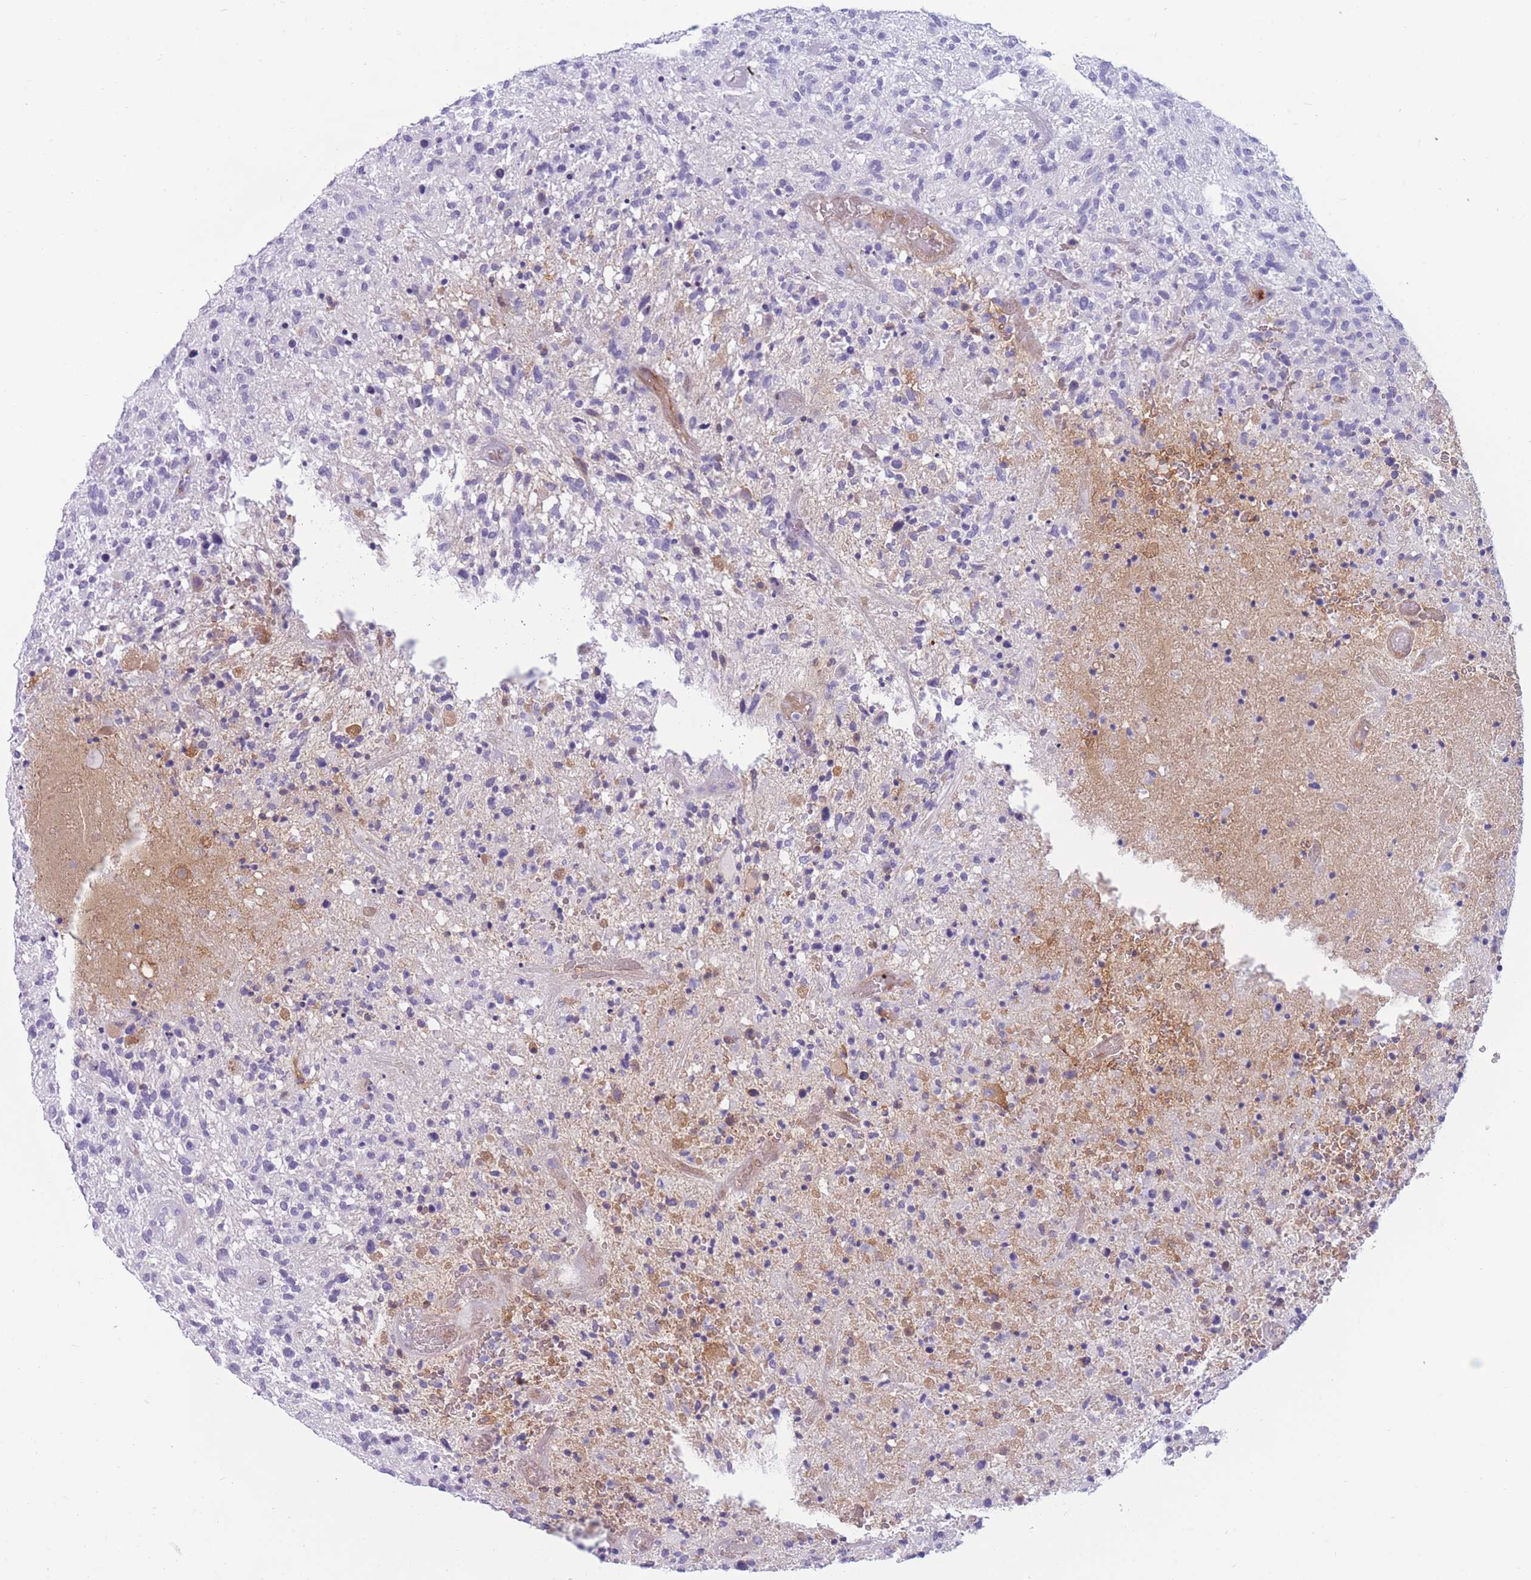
{"staining": {"intensity": "negative", "quantity": "none", "location": "none"}, "tissue": "glioma", "cell_type": "Tumor cells", "image_type": "cancer", "snomed": [{"axis": "morphology", "description": "Glioma, malignant, High grade"}, {"axis": "topography", "description": "Brain"}], "caption": "Immunohistochemistry (IHC) micrograph of neoplastic tissue: human malignant high-grade glioma stained with DAB (3,3'-diaminobenzidine) exhibits no significant protein positivity in tumor cells. (Stains: DAB immunohistochemistry (IHC) with hematoxylin counter stain, Microscopy: brightfield microscopy at high magnification).", "gene": "TNFSF11", "patient": {"sex": "male", "age": 47}}